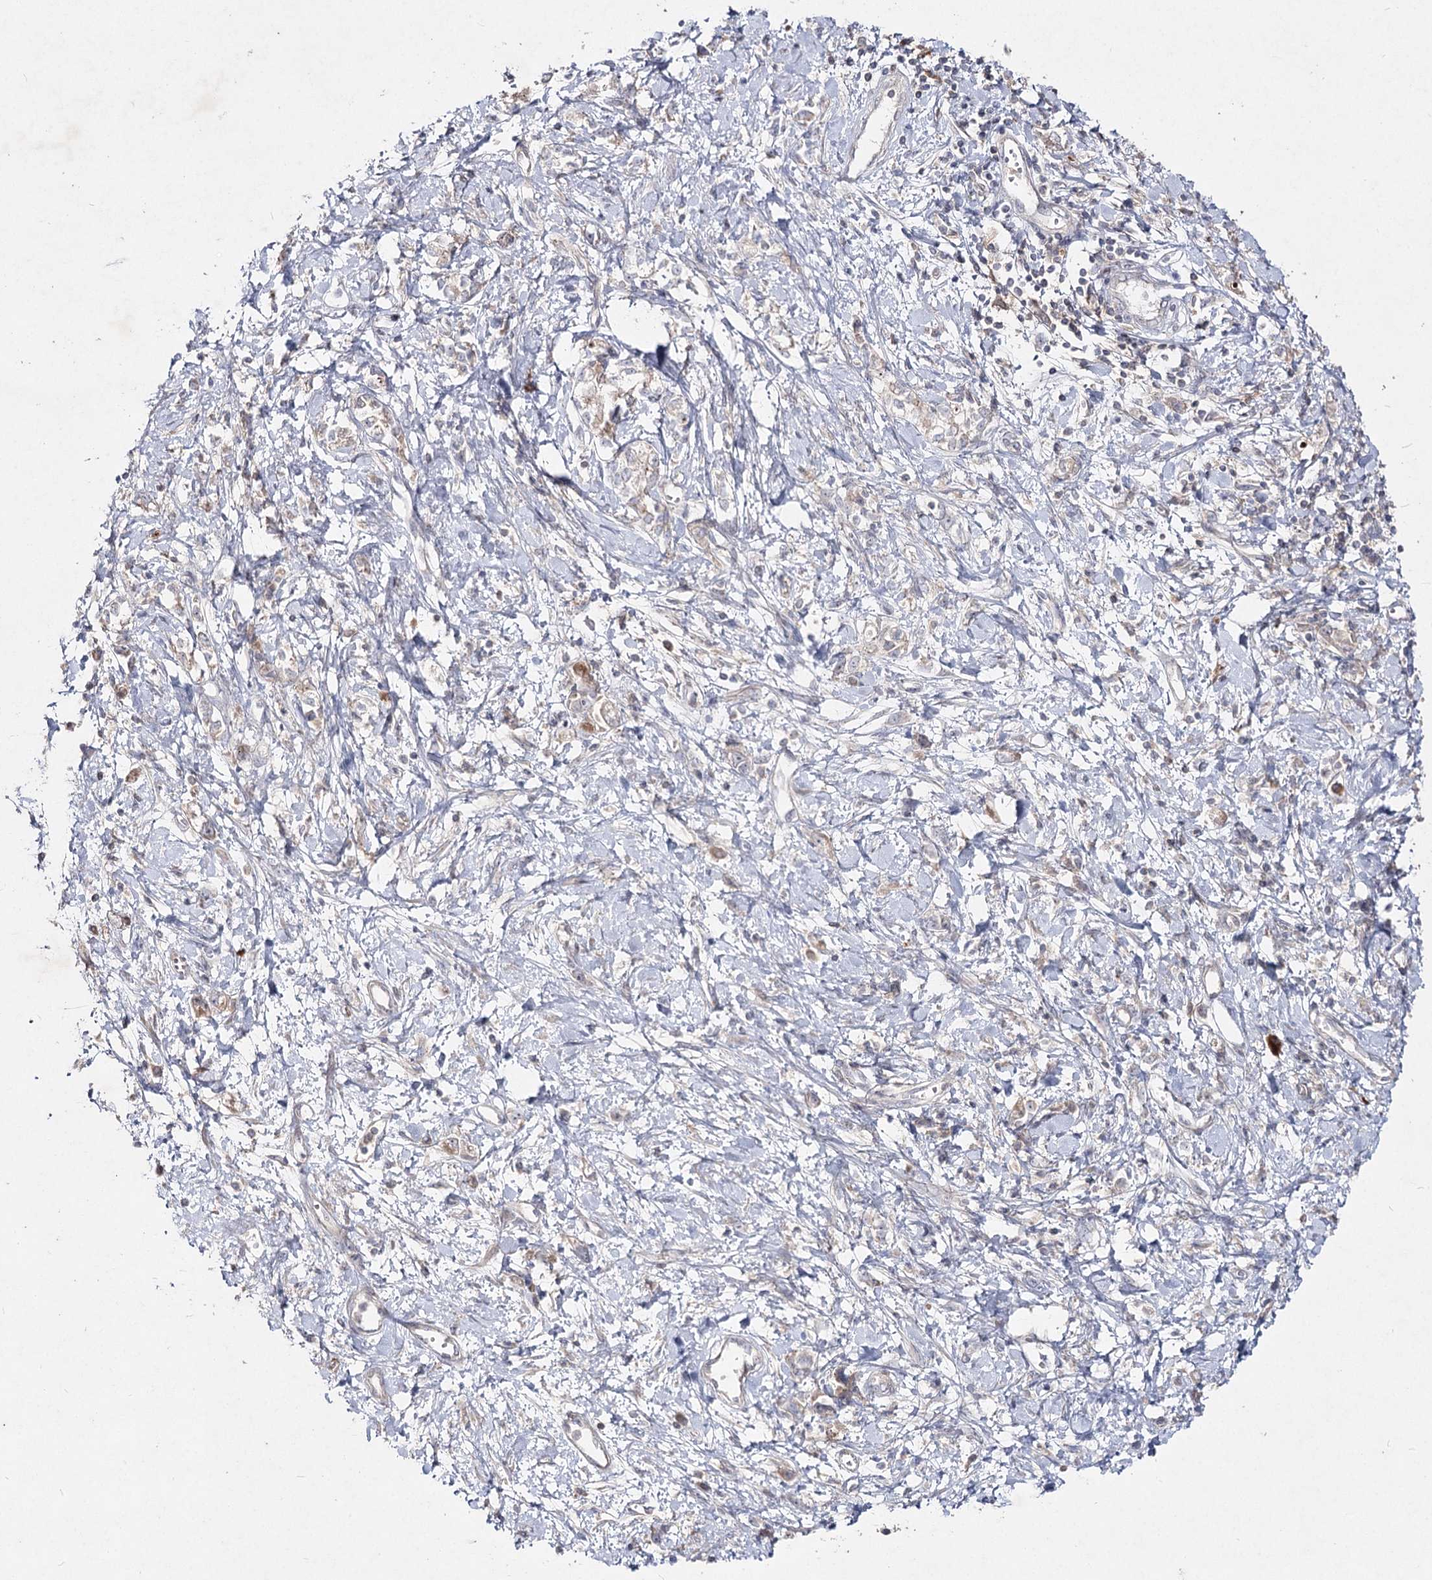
{"staining": {"intensity": "weak", "quantity": "<25%", "location": "cytoplasmic/membranous"}, "tissue": "stomach cancer", "cell_type": "Tumor cells", "image_type": "cancer", "snomed": [{"axis": "morphology", "description": "Adenocarcinoma, NOS"}, {"axis": "topography", "description": "Stomach"}], "caption": "IHC micrograph of human stomach cancer (adenocarcinoma) stained for a protein (brown), which exhibits no expression in tumor cells.", "gene": "CIB2", "patient": {"sex": "female", "age": 76}}